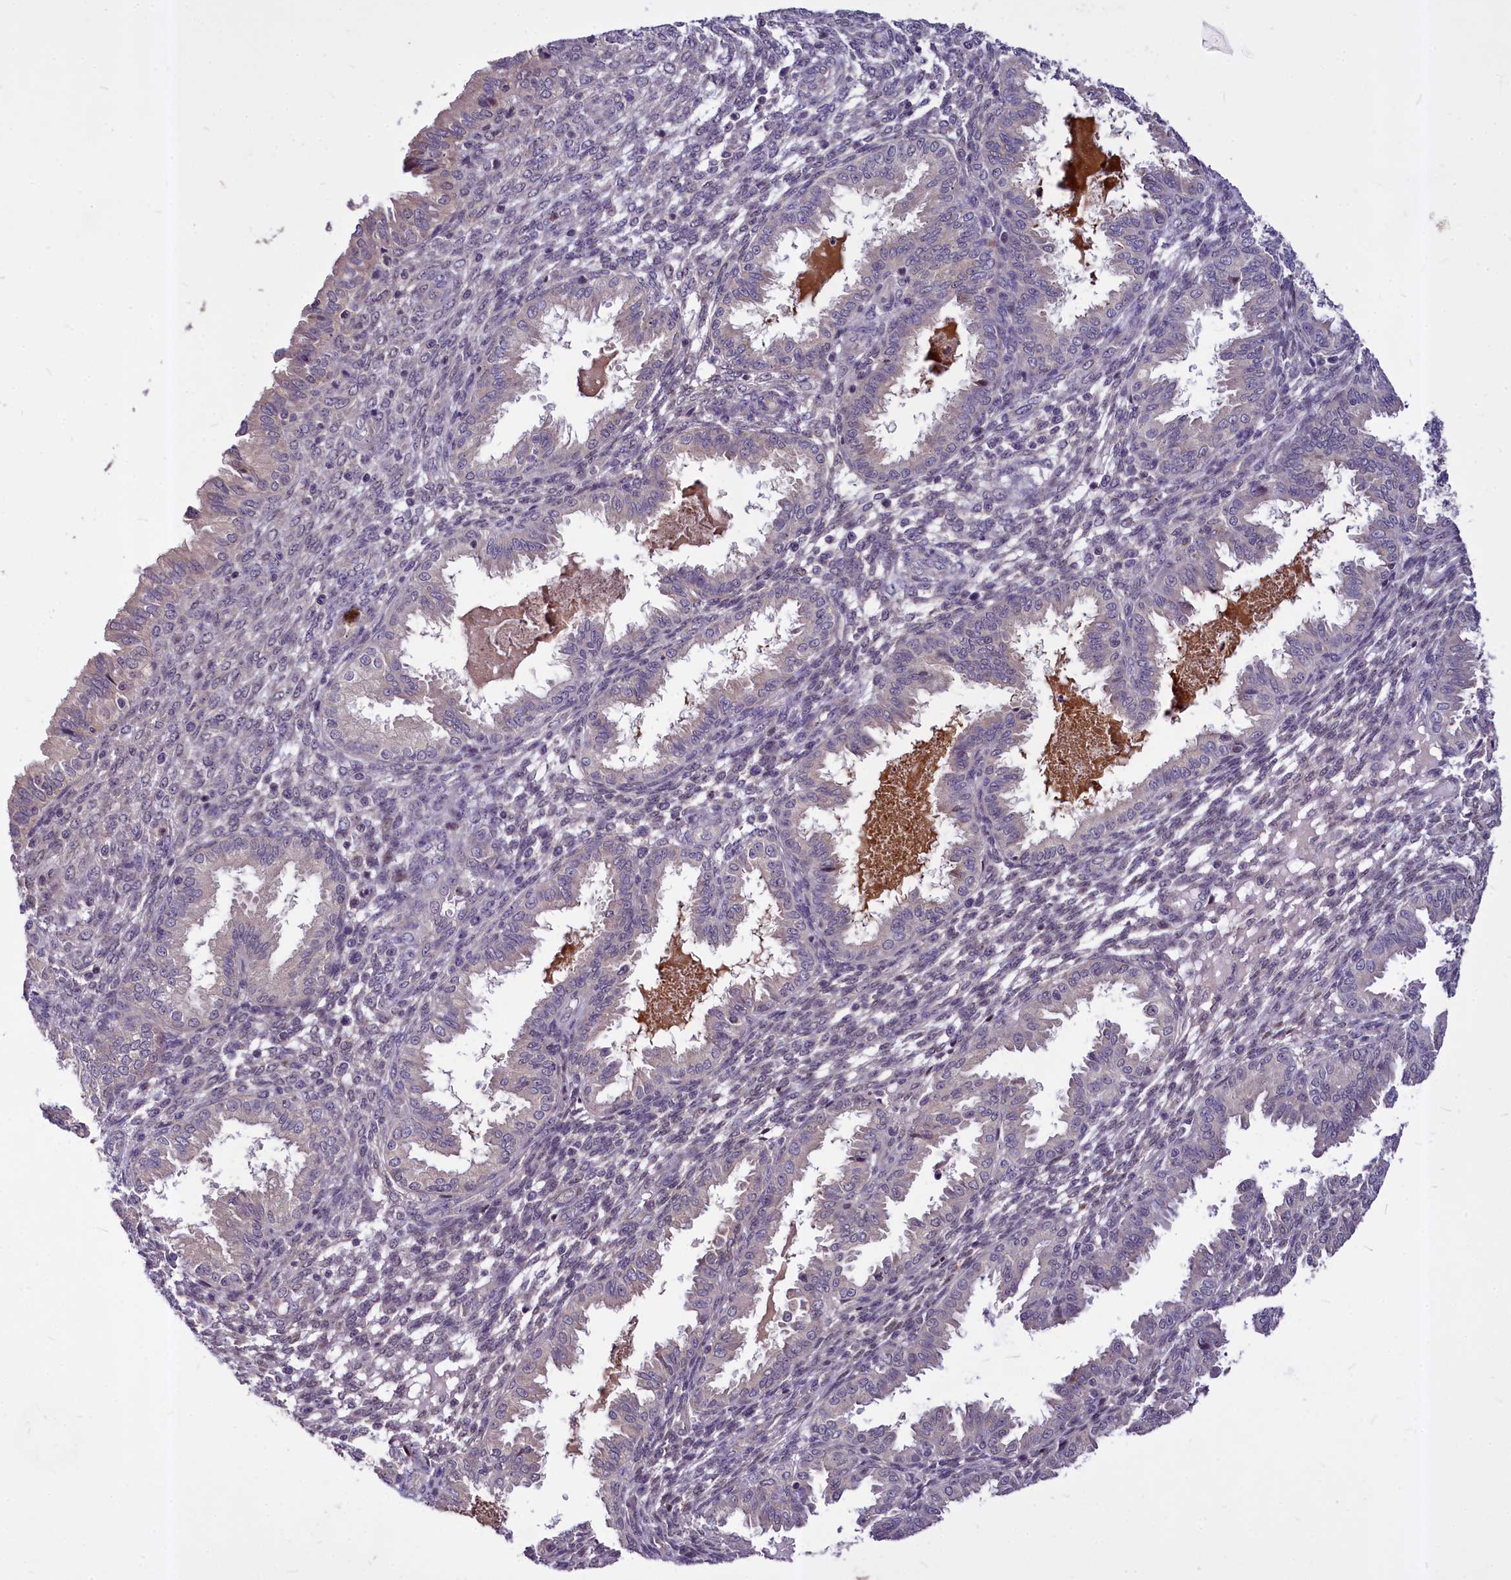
{"staining": {"intensity": "strong", "quantity": "<25%", "location": "nuclear"}, "tissue": "endometrium", "cell_type": "Cells in endometrial stroma", "image_type": "normal", "snomed": [{"axis": "morphology", "description": "Normal tissue, NOS"}, {"axis": "topography", "description": "Endometrium"}], "caption": "Immunohistochemistry histopathology image of unremarkable human endometrium stained for a protein (brown), which demonstrates medium levels of strong nuclear expression in approximately <25% of cells in endometrial stroma.", "gene": "MAML2", "patient": {"sex": "female", "age": 33}}